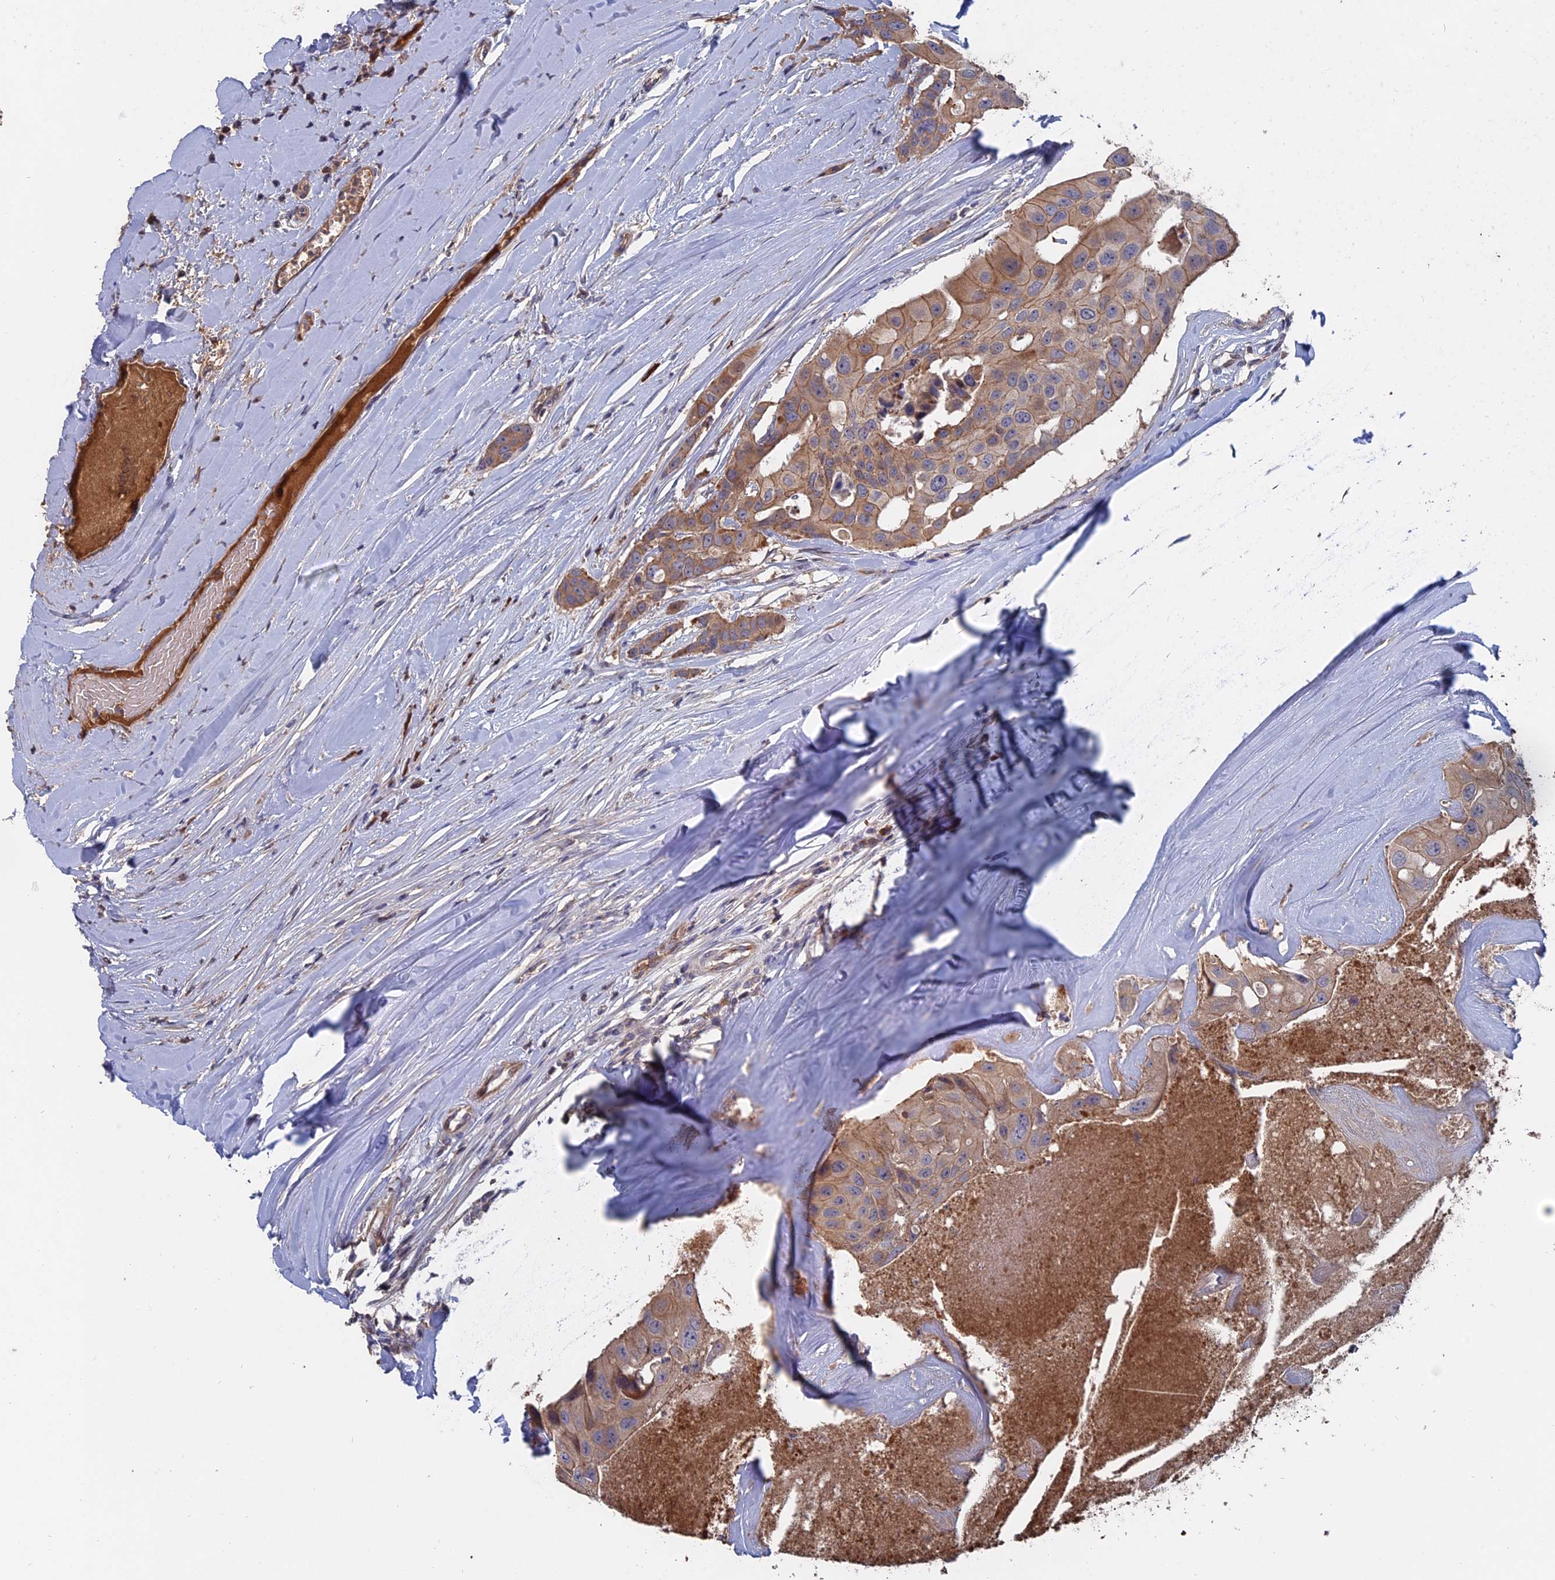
{"staining": {"intensity": "moderate", "quantity": "25%-75%", "location": "cytoplasmic/membranous"}, "tissue": "head and neck cancer", "cell_type": "Tumor cells", "image_type": "cancer", "snomed": [{"axis": "morphology", "description": "Adenocarcinoma, NOS"}, {"axis": "morphology", "description": "Adenocarcinoma, metastatic, NOS"}, {"axis": "topography", "description": "Head-Neck"}], "caption": "Immunohistochemistry staining of head and neck cancer, which reveals medium levels of moderate cytoplasmic/membranous staining in about 25%-75% of tumor cells indicating moderate cytoplasmic/membranous protein expression. The staining was performed using DAB (brown) for protein detection and nuclei were counterstained in hematoxylin (blue).", "gene": "SLC33A1", "patient": {"sex": "male", "age": 75}}